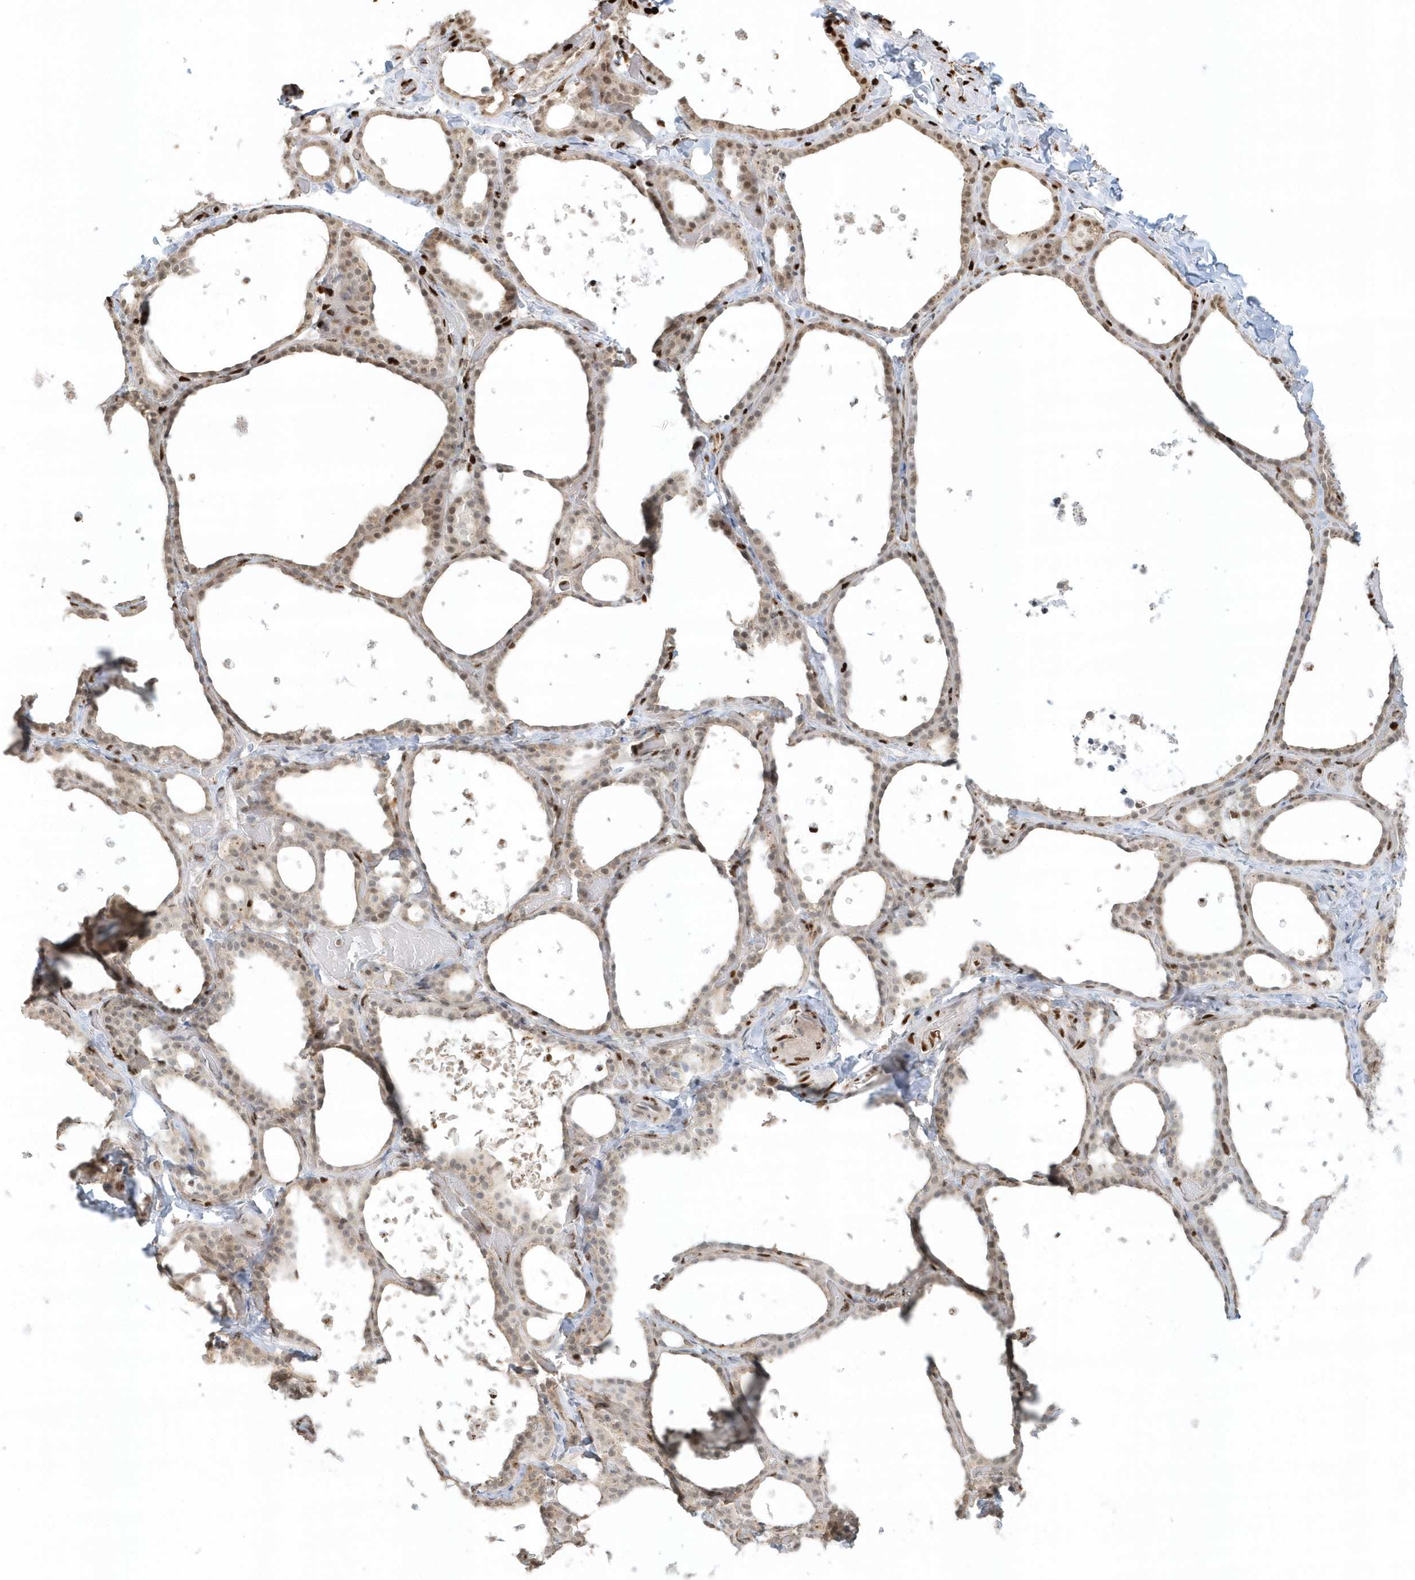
{"staining": {"intensity": "moderate", "quantity": "25%-75%", "location": "nuclear"}, "tissue": "thyroid gland", "cell_type": "Glandular cells", "image_type": "normal", "snomed": [{"axis": "morphology", "description": "Normal tissue, NOS"}, {"axis": "topography", "description": "Thyroid gland"}], "caption": "Protein analysis of unremarkable thyroid gland demonstrates moderate nuclear staining in about 25%-75% of glandular cells. (Brightfield microscopy of DAB IHC at high magnification).", "gene": "SUMO2", "patient": {"sex": "female", "age": 44}}